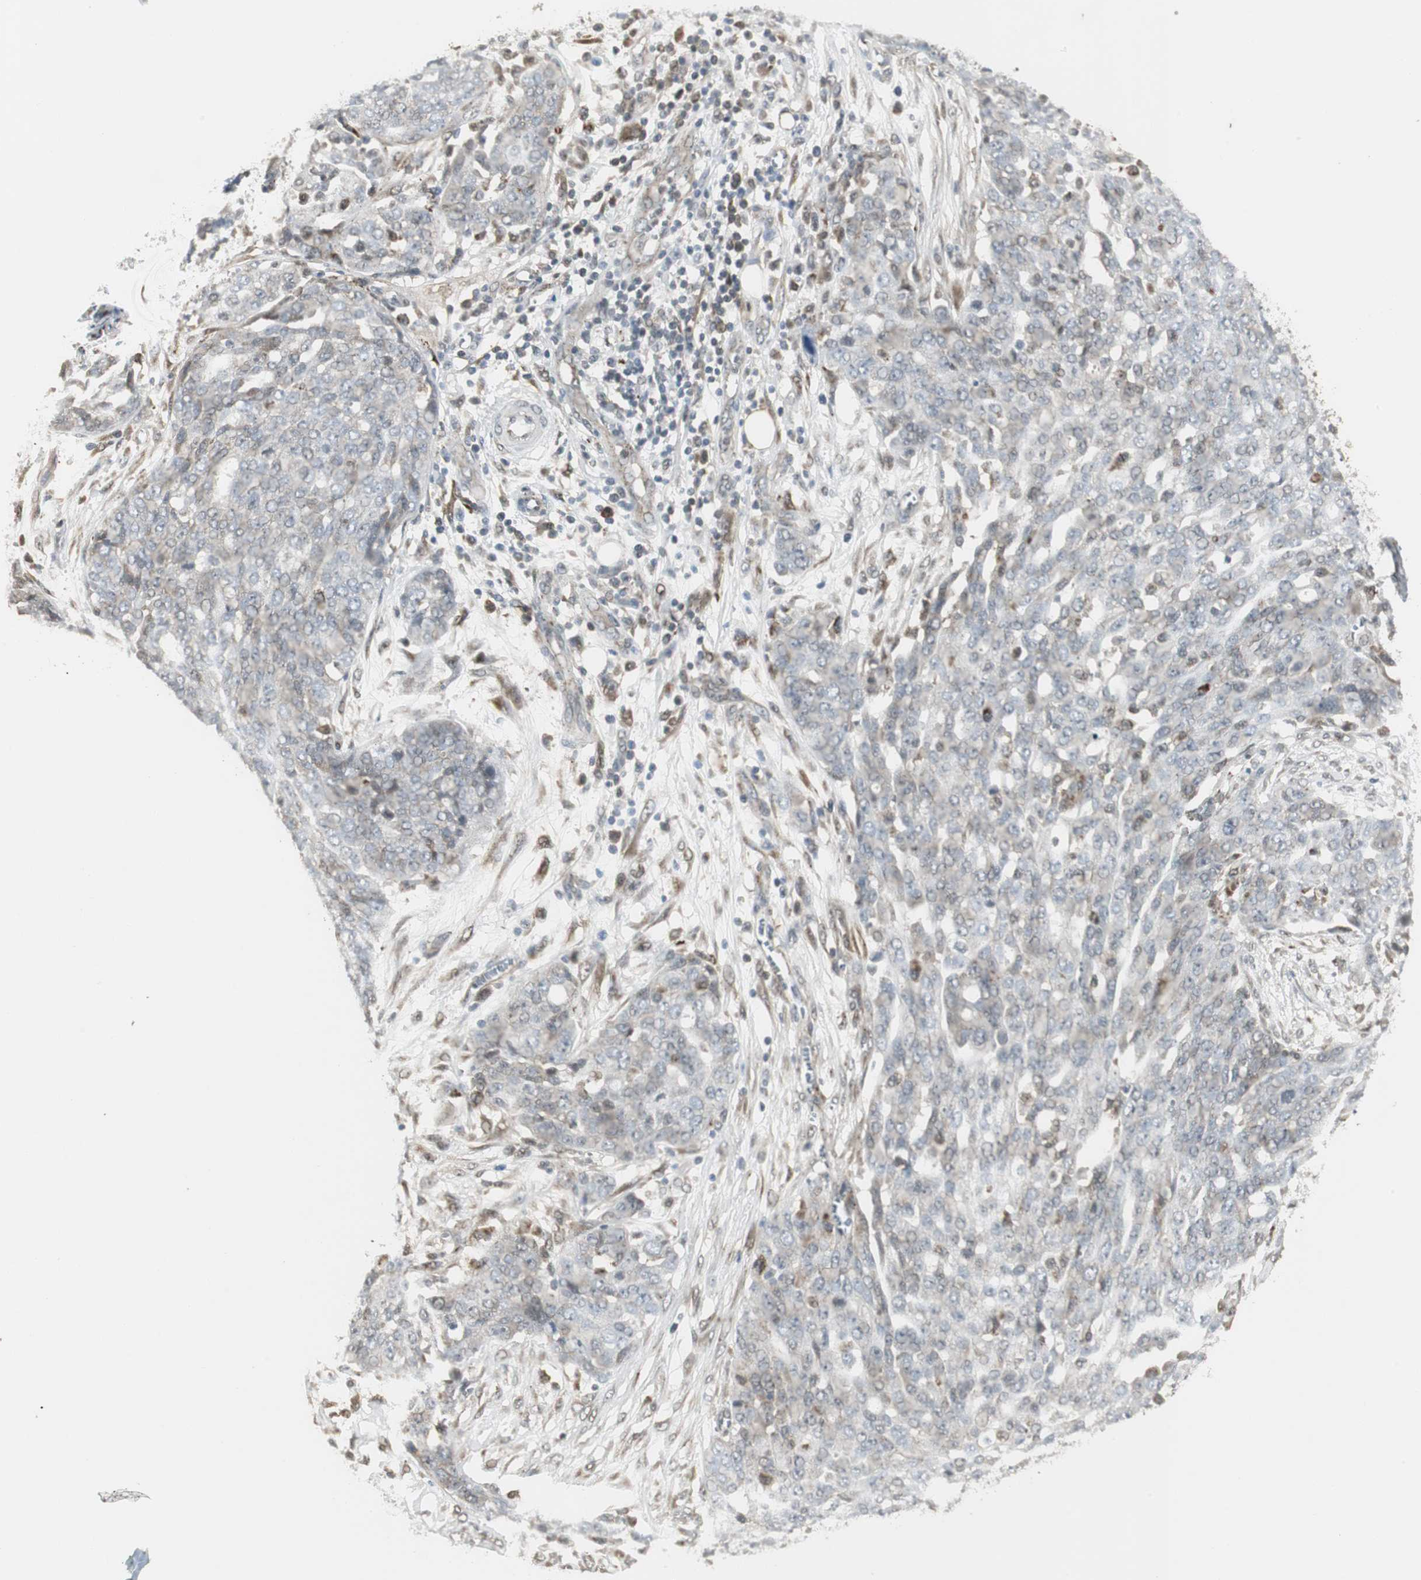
{"staining": {"intensity": "weak", "quantity": "25%-75%", "location": "cytoplasmic/membranous,nuclear"}, "tissue": "ovarian cancer", "cell_type": "Tumor cells", "image_type": "cancer", "snomed": [{"axis": "morphology", "description": "Cystadenocarcinoma, serous, NOS"}, {"axis": "topography", "description": "Soft tissue"}, {"axis": "topography", "description": "Ovary"}], "caption": "IHC photomicrograph of ovarian serous cystadenocarcinoma stained for a protein (brown), which shows low levels of weak cytoplasmic/membranous and nuclear staining in approximately 25%-75% of tumor cells.", "gene": "PLIN3", "patient": {"sex": "female", "age": 57}}